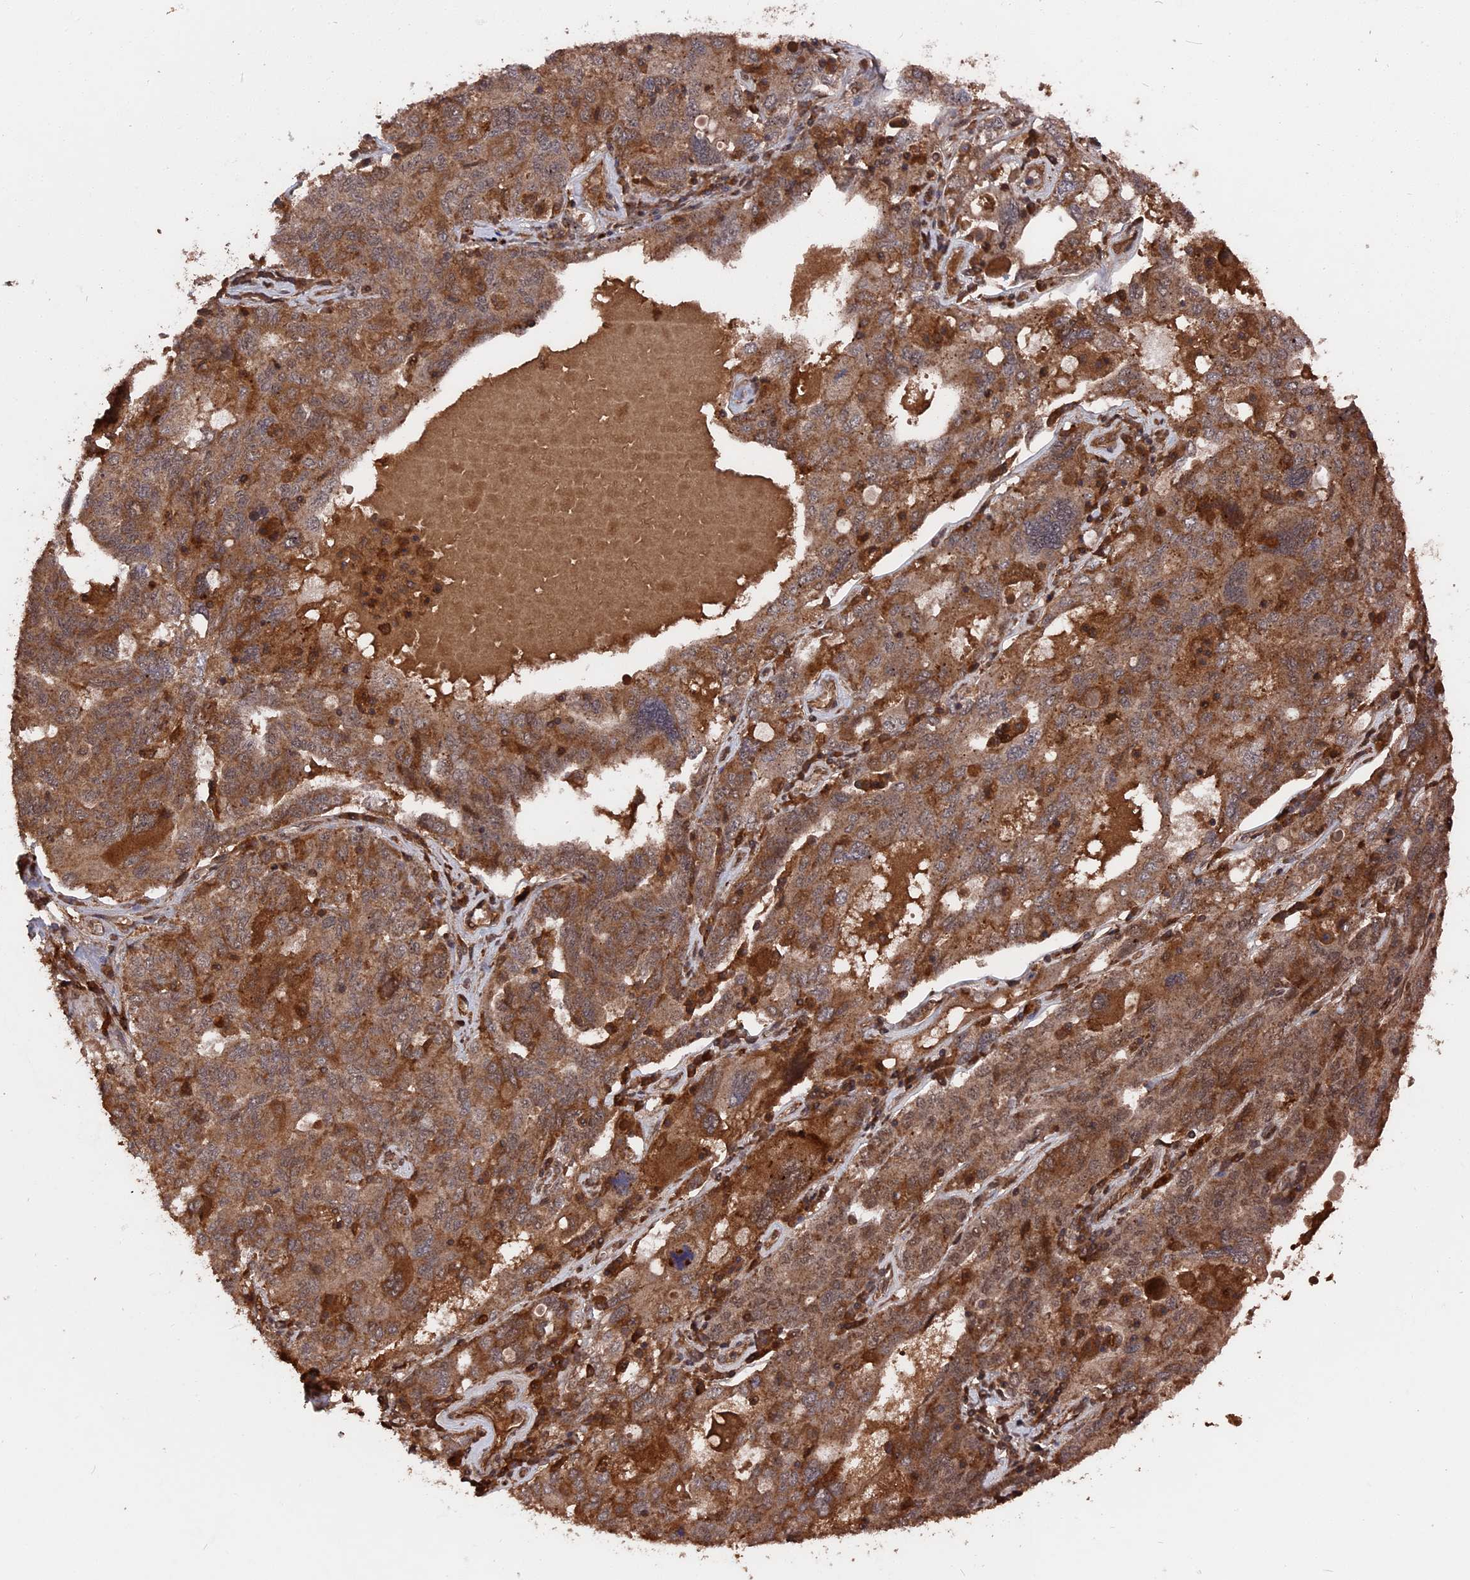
{"staining": {"intensity": "moderate", "quantity": ">75%", "location": "cytoplasmic/membranous,nuclear"}, "tissue": "ovarian cancer", "cell_type": "Tumor cells", "image_type": "cancer", "snomed": [{"axis": "morphology", "description": "Carcinoma, endometroid"}, {"axis": "topography", "description": "Ovary"}], "caption": "Ovarian endometroid carcinoma stained with a protein marker demonstrates moderate staining in tumor cells.", "gene": "TELO2", "patient": {"sex": "female", "age": 62}}